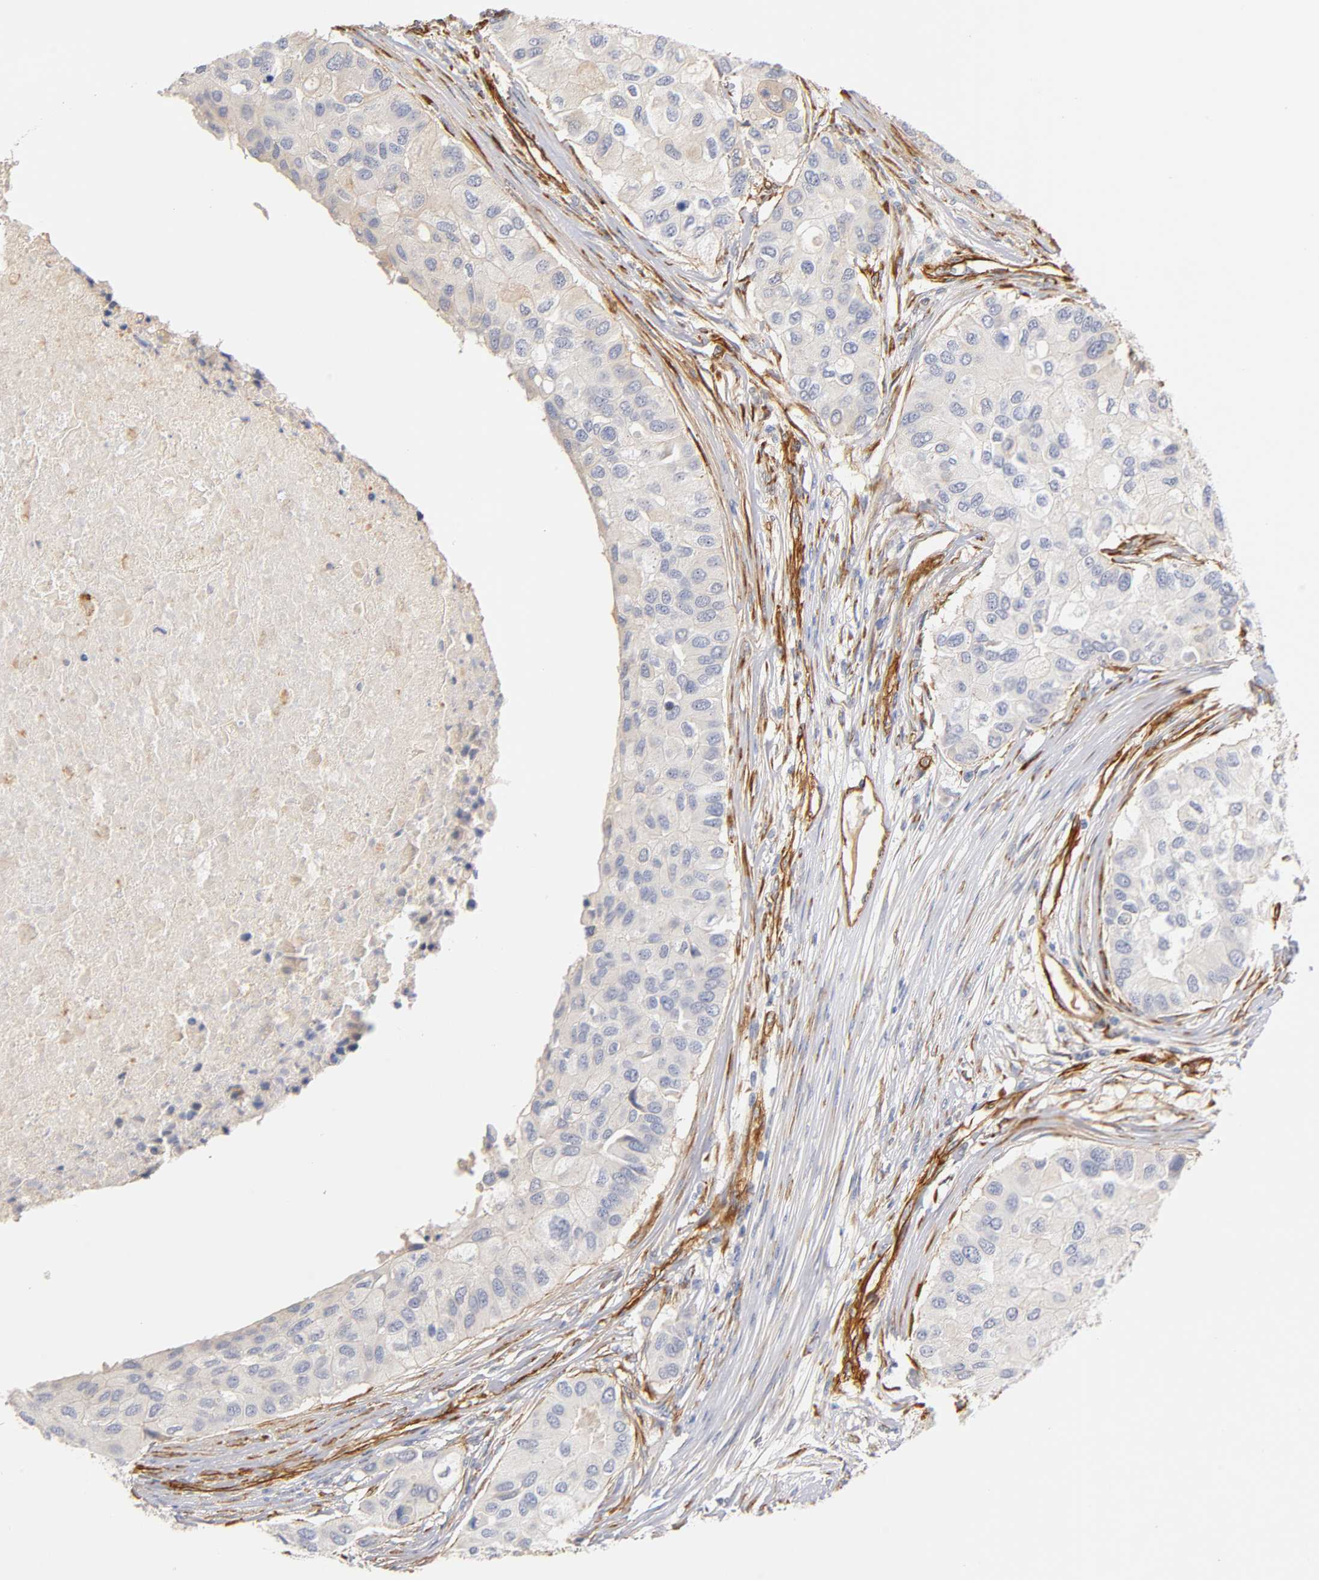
{"staining": {"intensity": "negative", "quantity": "none", "location": "none"}, "tissue": "breast cancer", "cell_type": "Tumor cells", "image_type": "cancer", "snomed": [{"axis": "morphology", "description": "Normal tissue, NOS"}, {"axis": "morphology", "description": "Duct carcinoma"}, {"axis": "topography", "description": "Breast"}], "caption": "Image shows no significant protein expression in tumor cells of breast intraductal carcinoma.", "gene": "LAMB1", "patient": {"sex": "female", "age": 49}}